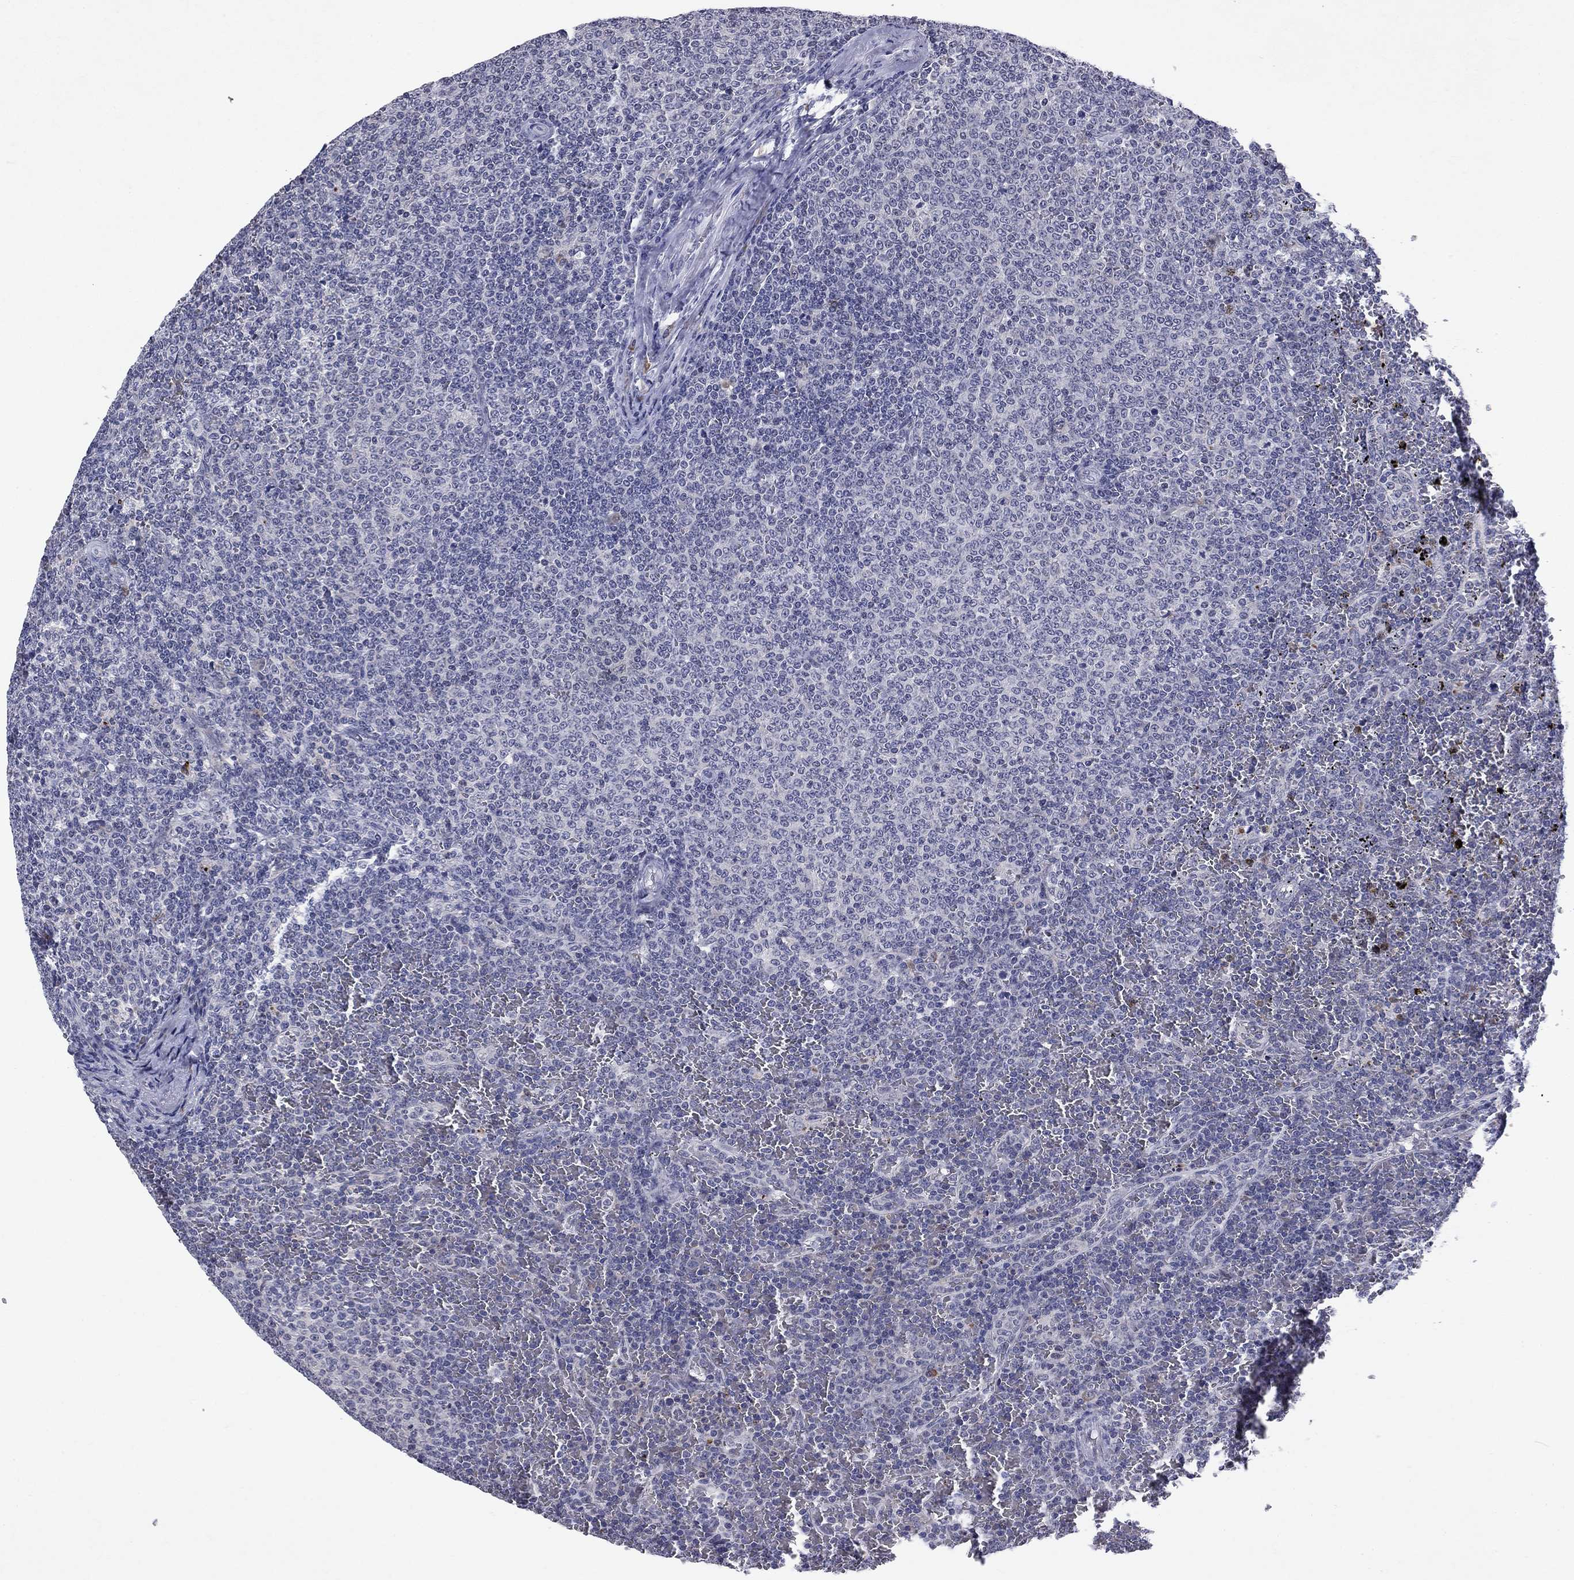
{"staining": {"intensity": "negative", "quantity": "none", "location": "none"}, "tissue": "lymphoma", "cell_type": "Tumor cells", "image_type": "cancer", "snomed": [{"axis": "morphology", "description": "Malignant lymphoma, non-Hodgkin's type, Low grade"}, {"axis": "topography", "description": "Spleen"}], "caption": "DAB immunohistochemical staining of human lymphoma exhibits no significant positivity in tumor cells.", "gene": "ECM1", "patient": {"sex": "female", "age": 77}}